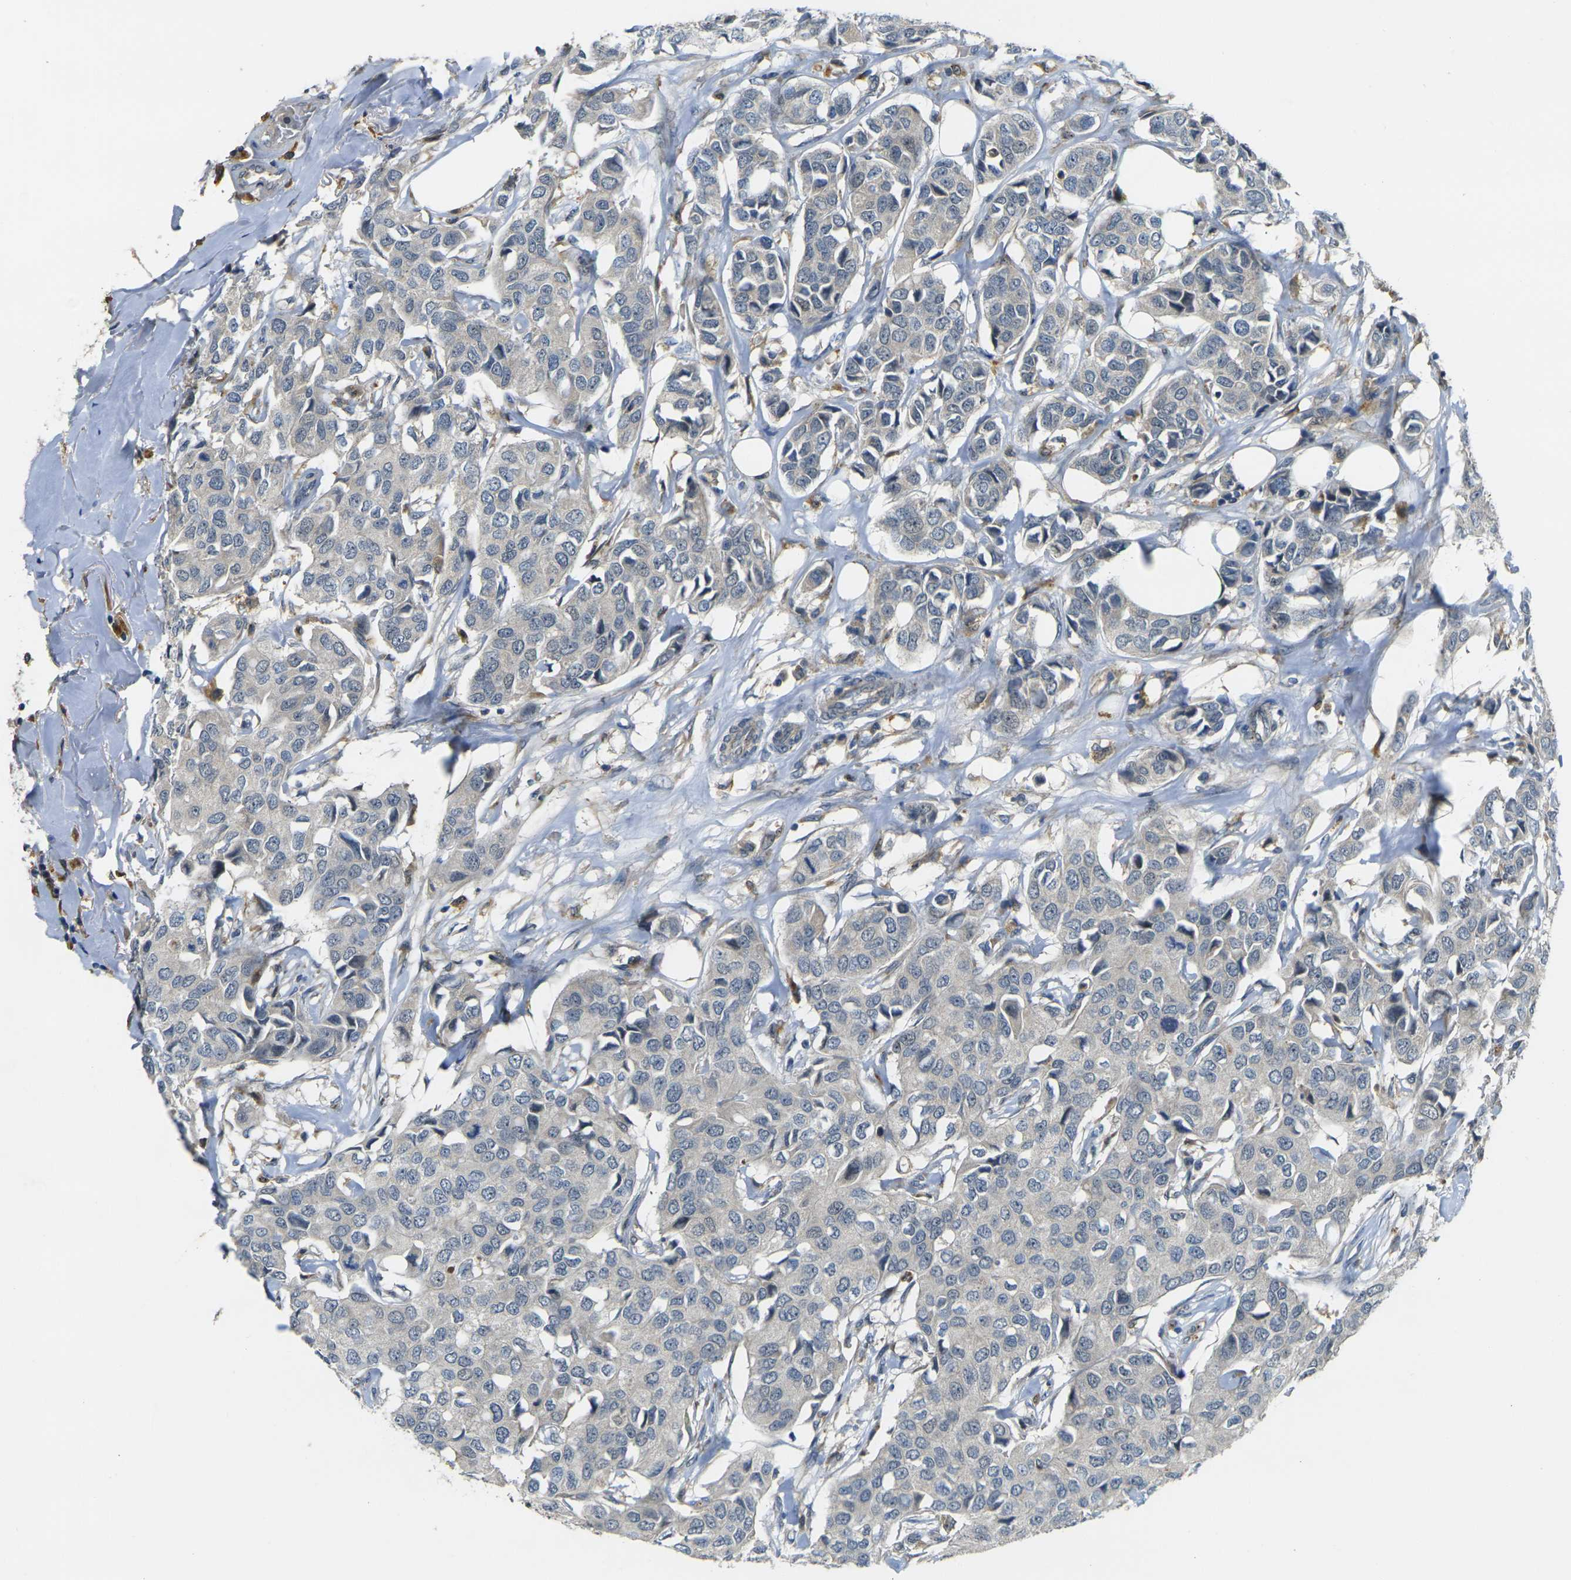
{"staining": {"intensity": "negative", "quantity": "none", "location": "none"}, "tissue": "breast cancer", "cell_type": "Tumor cells", "image_type": "cancer", "snomed": [{"axis": "morphology", "description": "Duct carcinoma"}, {"axis": "topography", "description": "Breast"}], "caption": "IHC of breast cancer displays no positivity in tumor cells.", "gene": "PIGL", "patient": {"sex": "female", "age": 80}}